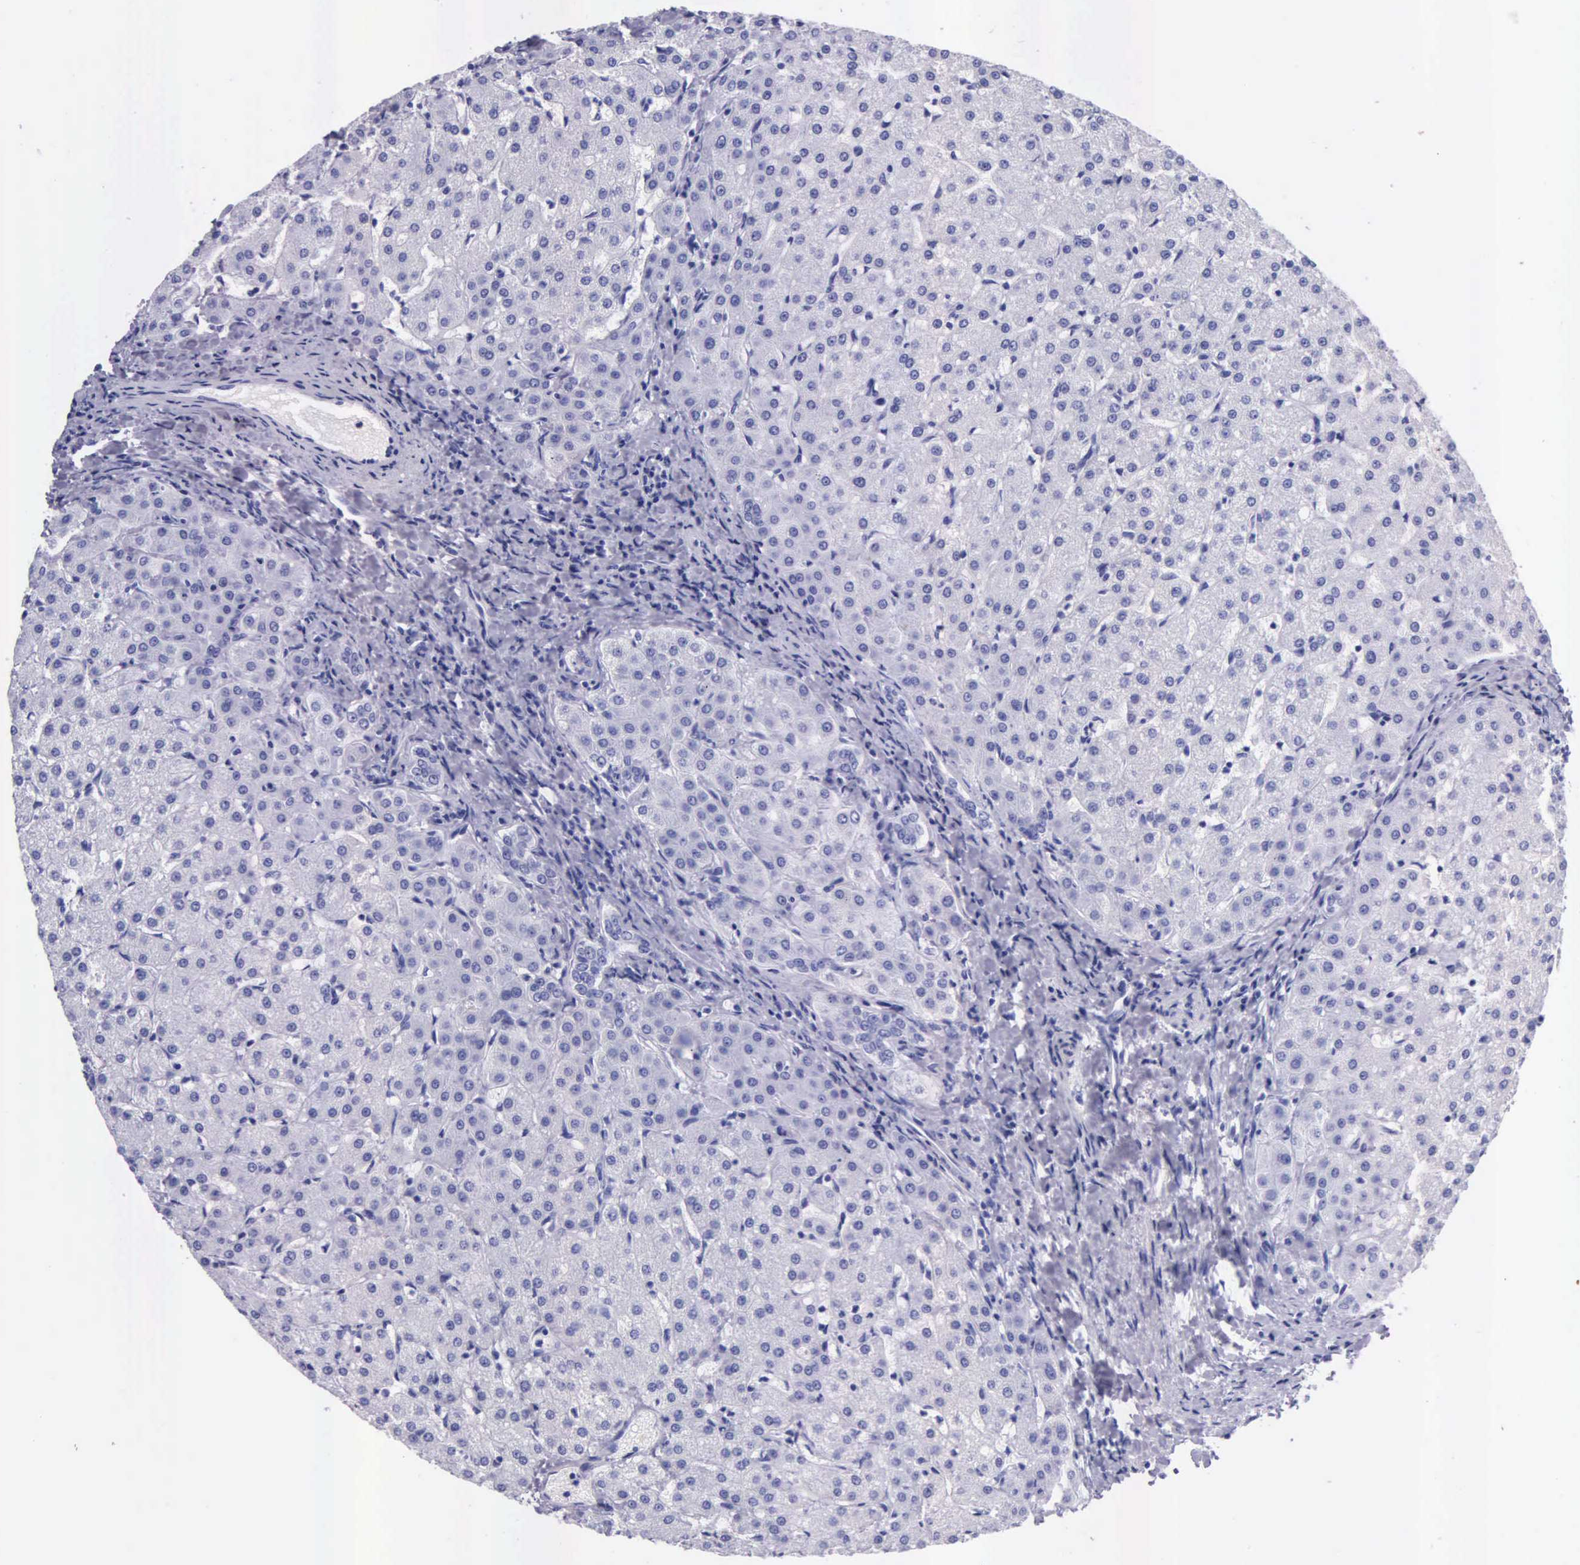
{"staining": {"intensity": "negative", "quantity": "none", "location": "none"}, "tissue": "liver", "cell_type": "Cholangiocytes", "image_type": "normal", "snomed": [{"axis": "morphology", "description": "Normal tissue, NOS"}, {"axis": "topography", "description": "Liver"}], "caption": "Cholangiocytes show no significant expression in normal liver.", "gene": "KLK2", "patient": {"sex": "female", "age": 27}}